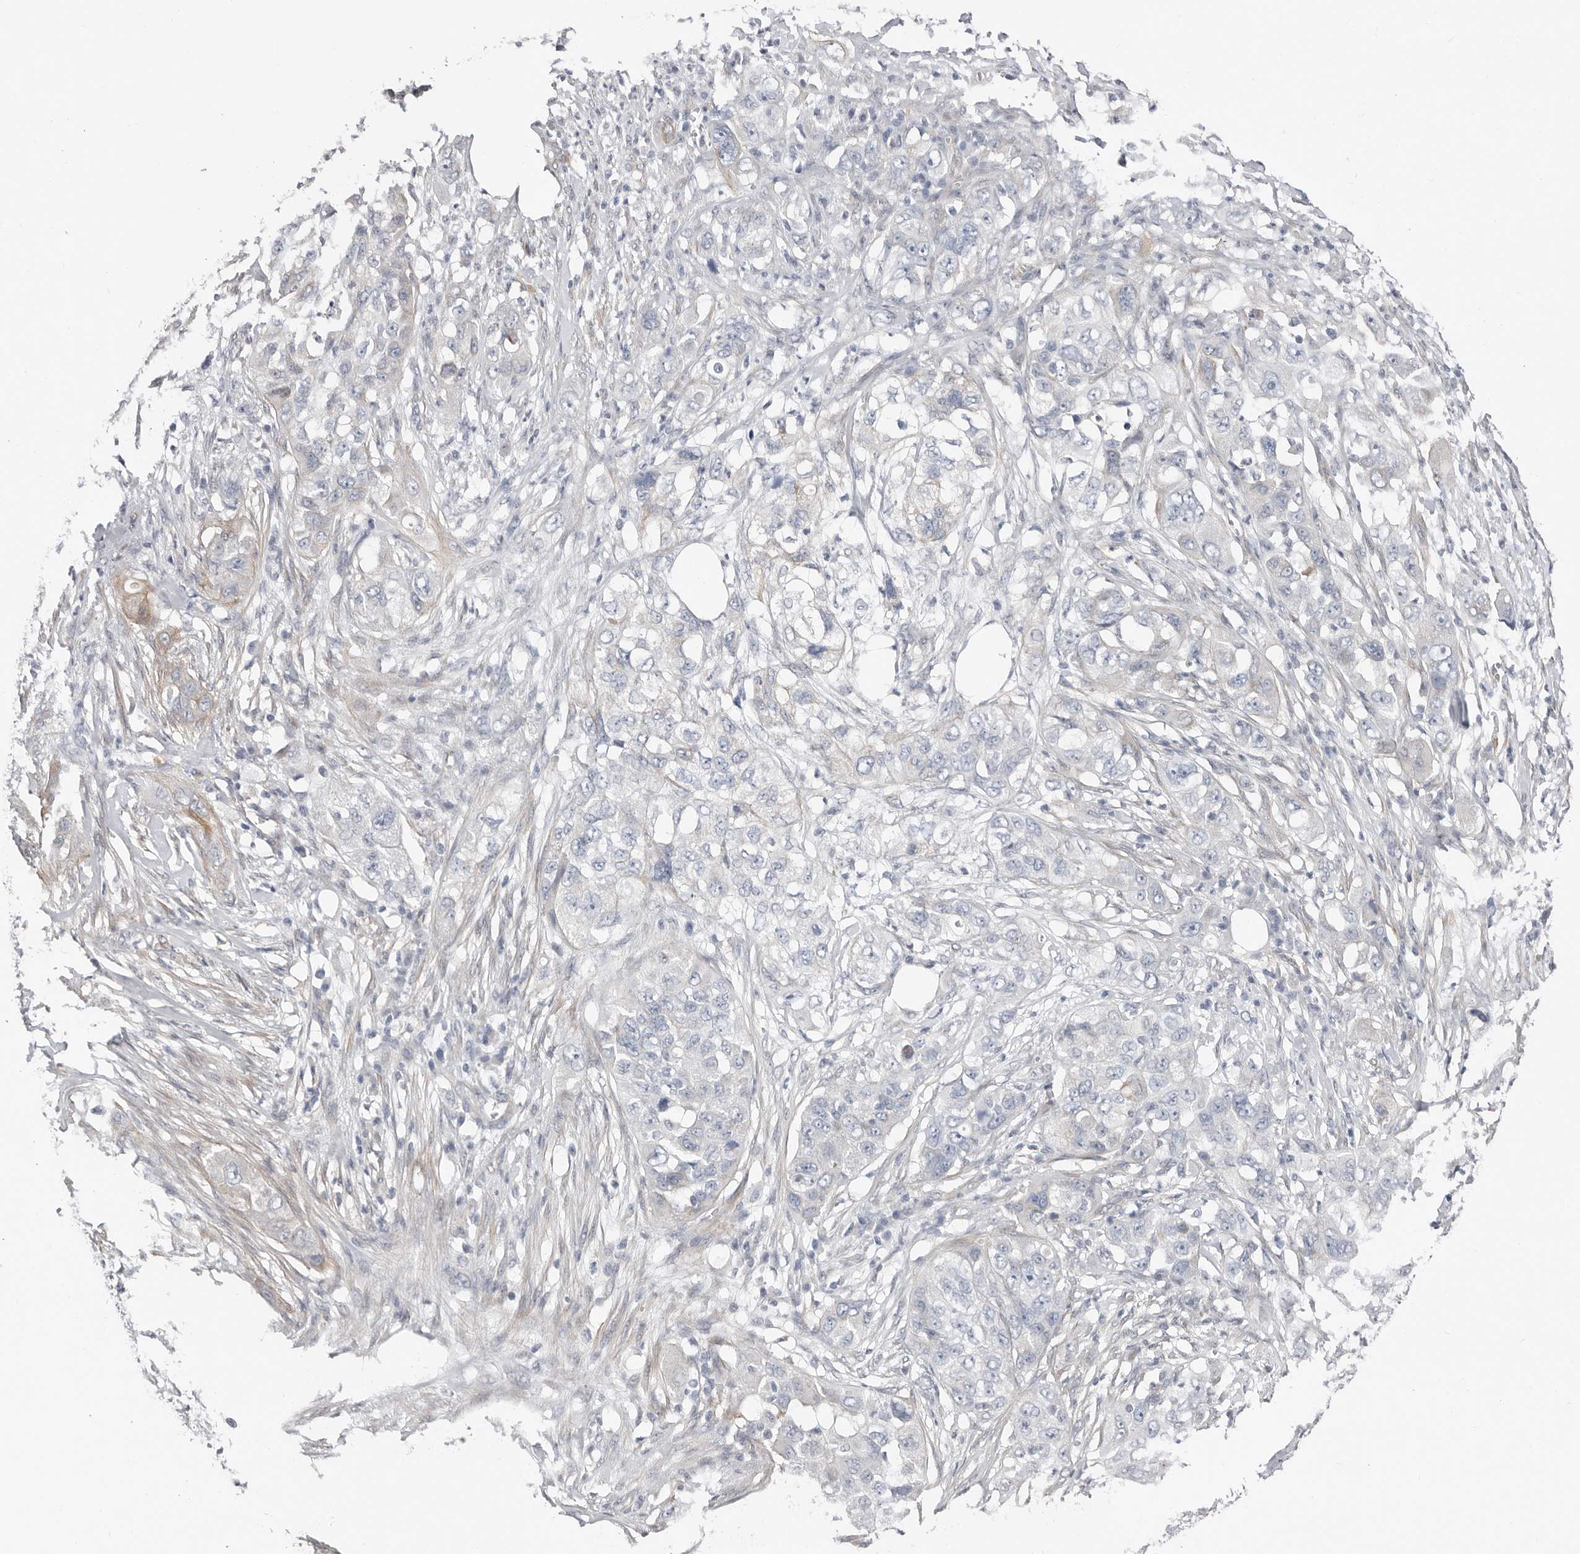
{"staining": {"intensity": "weak", "quantity": "<25%", "location": "cytoplasmic/membranous"}, "tissue": "pancreatic cancer", "cell_type": "Tumor cells", "image_type": "cancer", "snomed": [{"axis": "morphology", "description": "Adenocarcinoma, NOS"}, {"axis": "topography", "description": "Pancreas"}], "caption": "Immunohistochemistry (IHC) image of human pancreatic cancer (adenocarcinoma) stained for a protein (brown), which exhibits no expression in tumor cells.", "gene": "ASRGL1", "patient": {"sex": "female", "age": 78}}